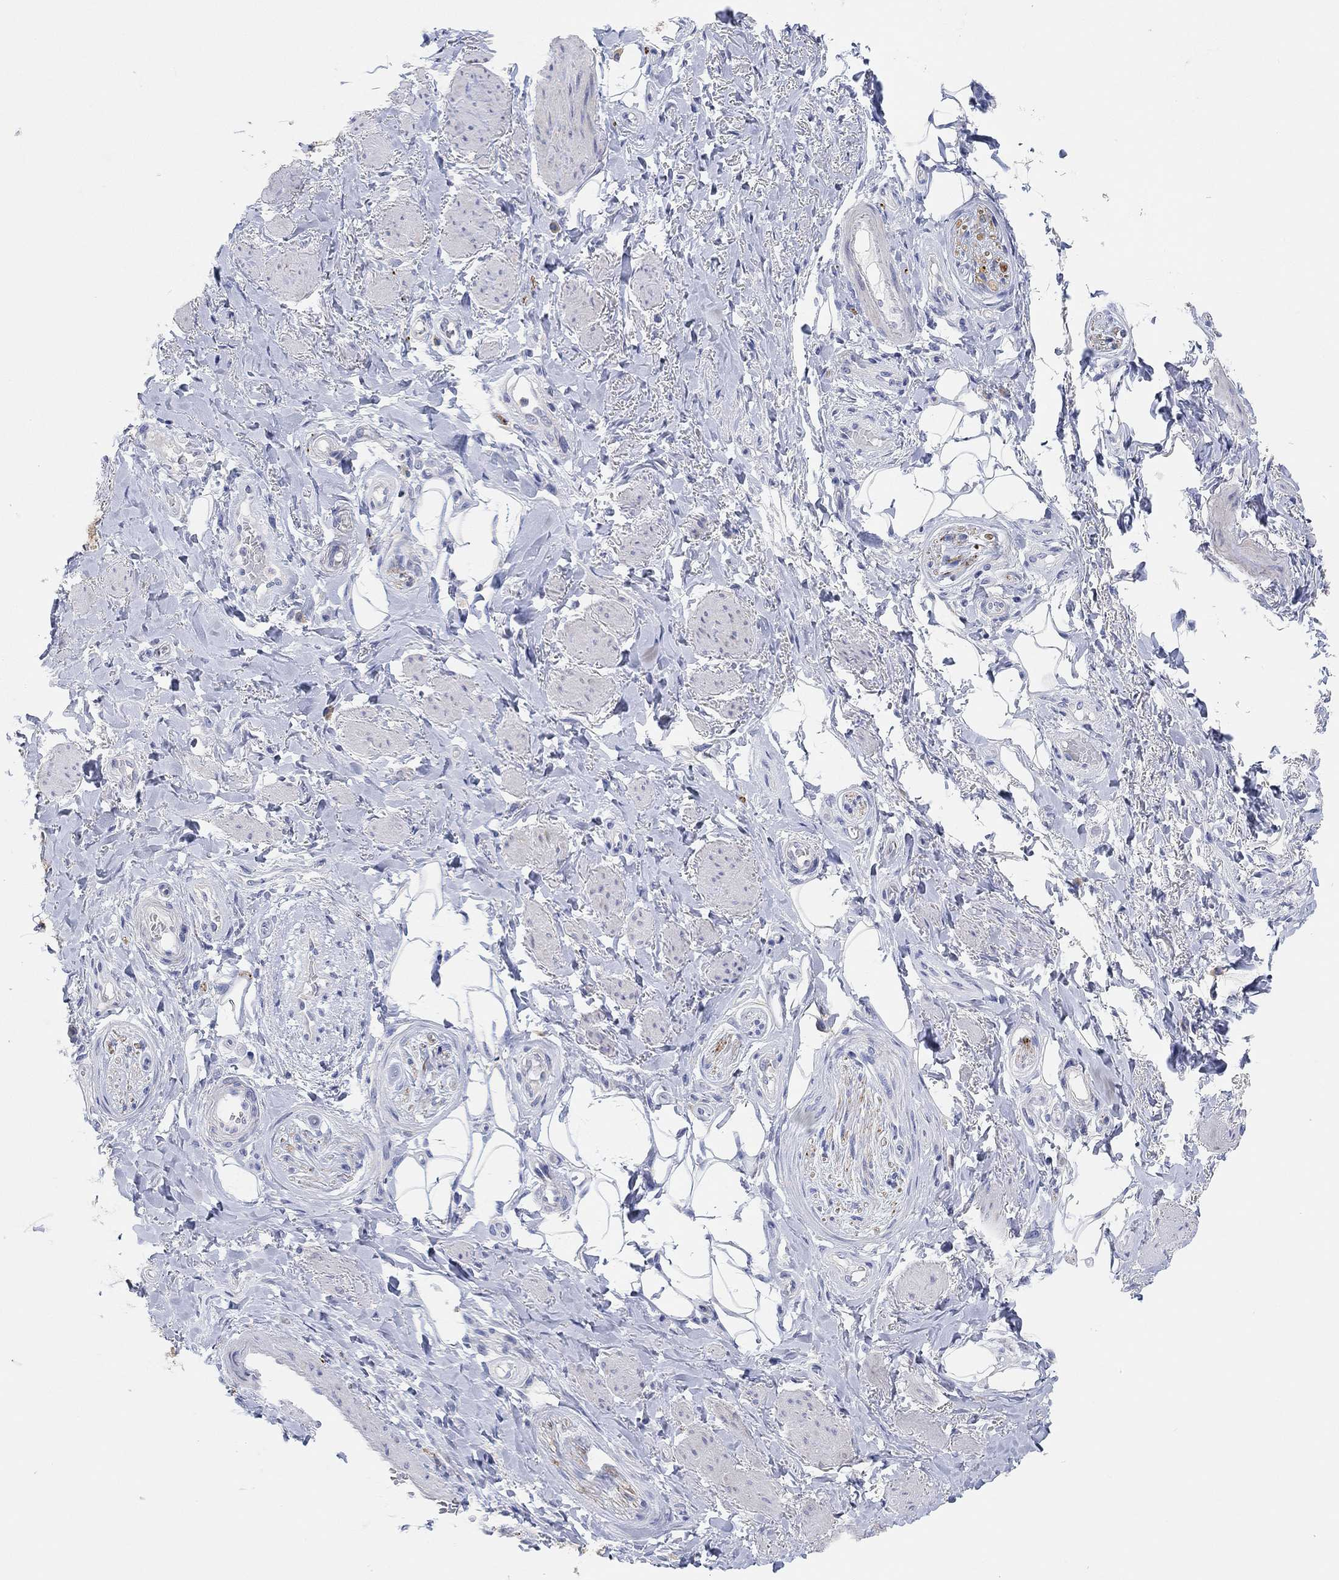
{"staining": {"intensity": "negative", "quantity": "none", "location": "none"}, "tissue": "adipose tissue", "cell_type": "Adipocytes", "image_type": "normal", "snomed": [{"axis": "morphology", "description": "Normal tissue, NOS"}, {"axis": "topography", "description": "Skeletal muscle"}, {"axis": "topography", "description": "Anal"}, {"axis": "topography", "description": "Peripheral nerve tissue"}], "caption": "This is a micrograph of IHC staining of benign adipose tissue, which shows no staining in adipocytes.", "gene": "VAT1L", "patient": {"sex": "male", "age": 53}}